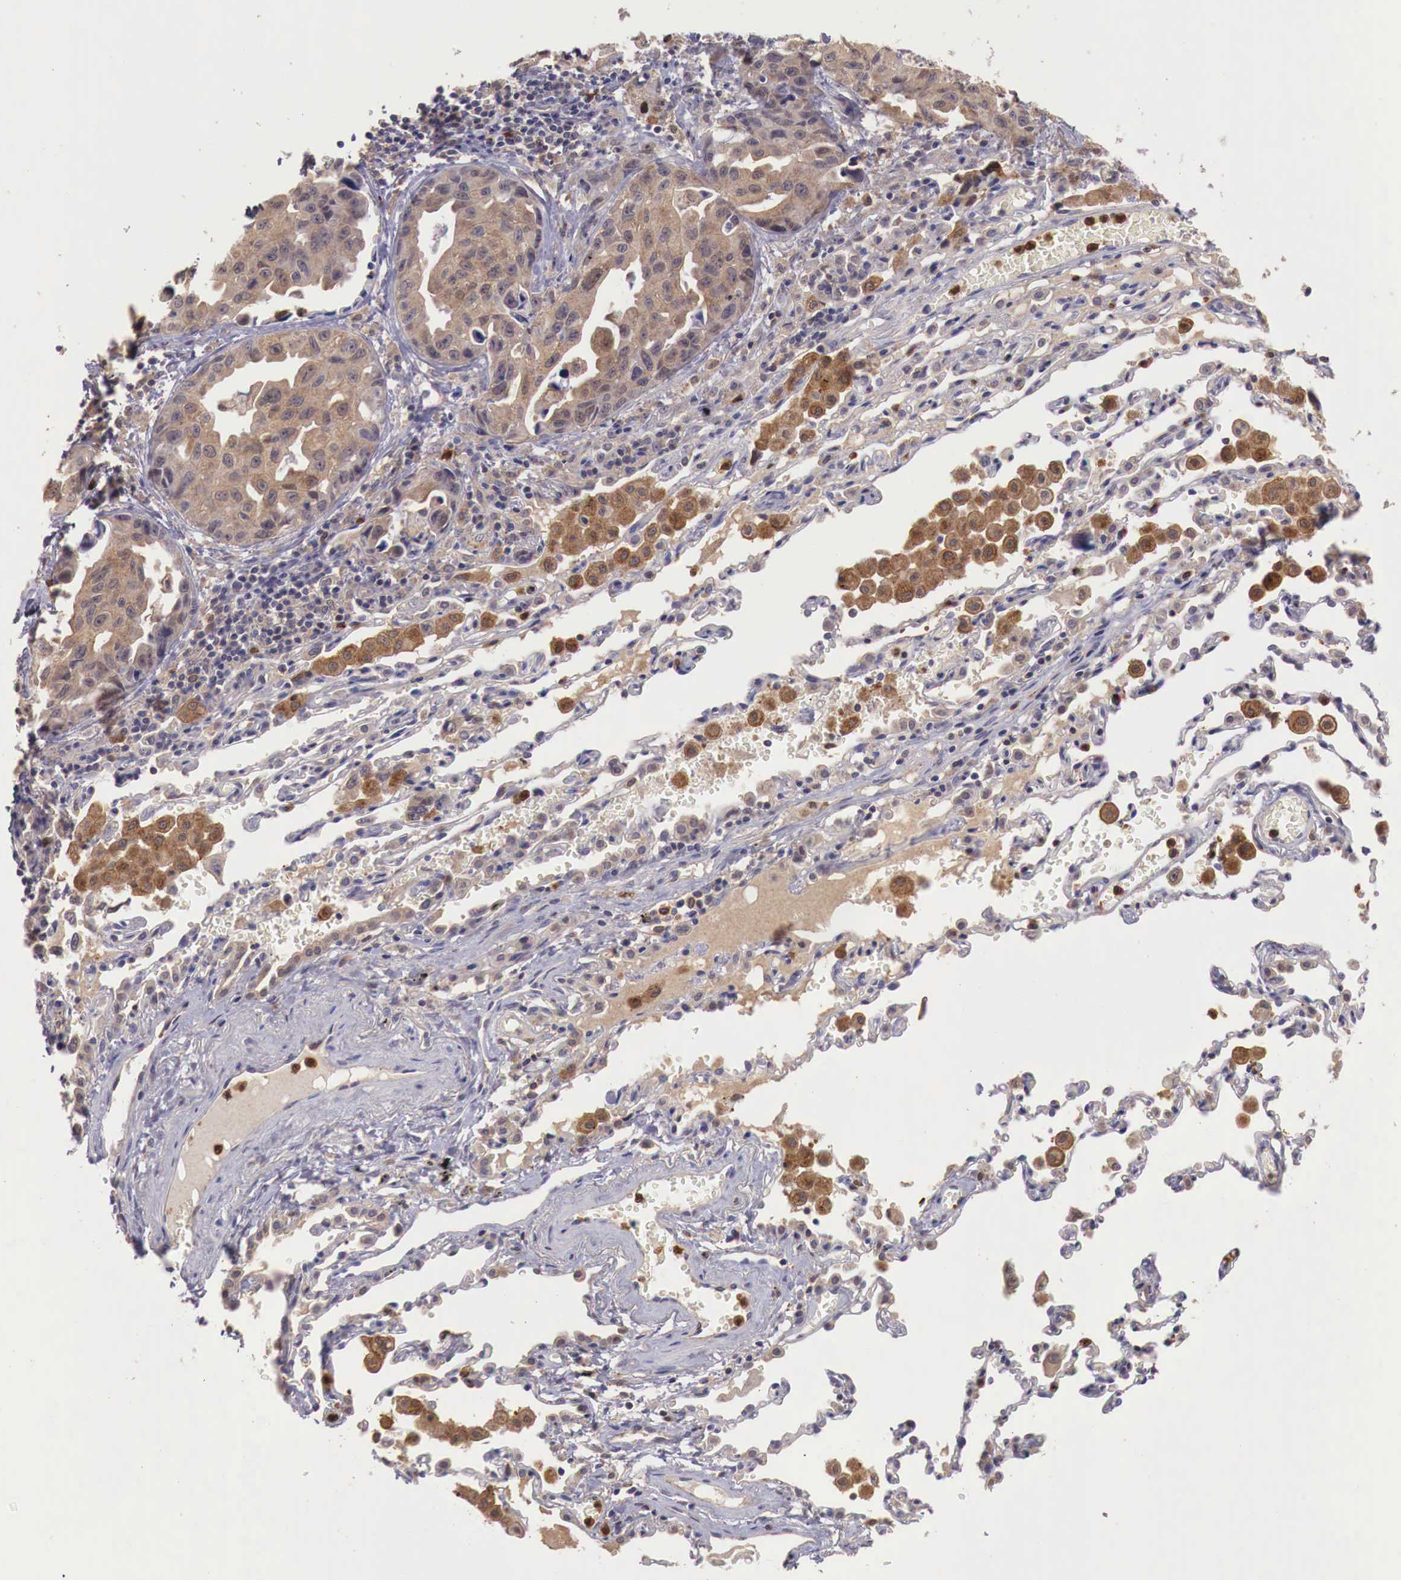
{"staining": {"intensity": "moderate", "quantity": ">75%", "location": "cytoplasmic/membranous"}, "tissue": "lung cancer", "cell_type": "Tumor cells", "image_type": "cancer", "snomed": [{"axis": "morphology", "description": "Adenocarcinoma, NOS"}, {"axis": "topography", "description": "Lung"}], "caption": "IHC image of lung cancer (adenocarcinoma) stained for a protein (brown), which shows medium levels of moderate cytoplasmic/membranous staining in approximately >75% of tumor cells.", "gene": "GAB2", "patient": {"sex": "male", "age": 64}}